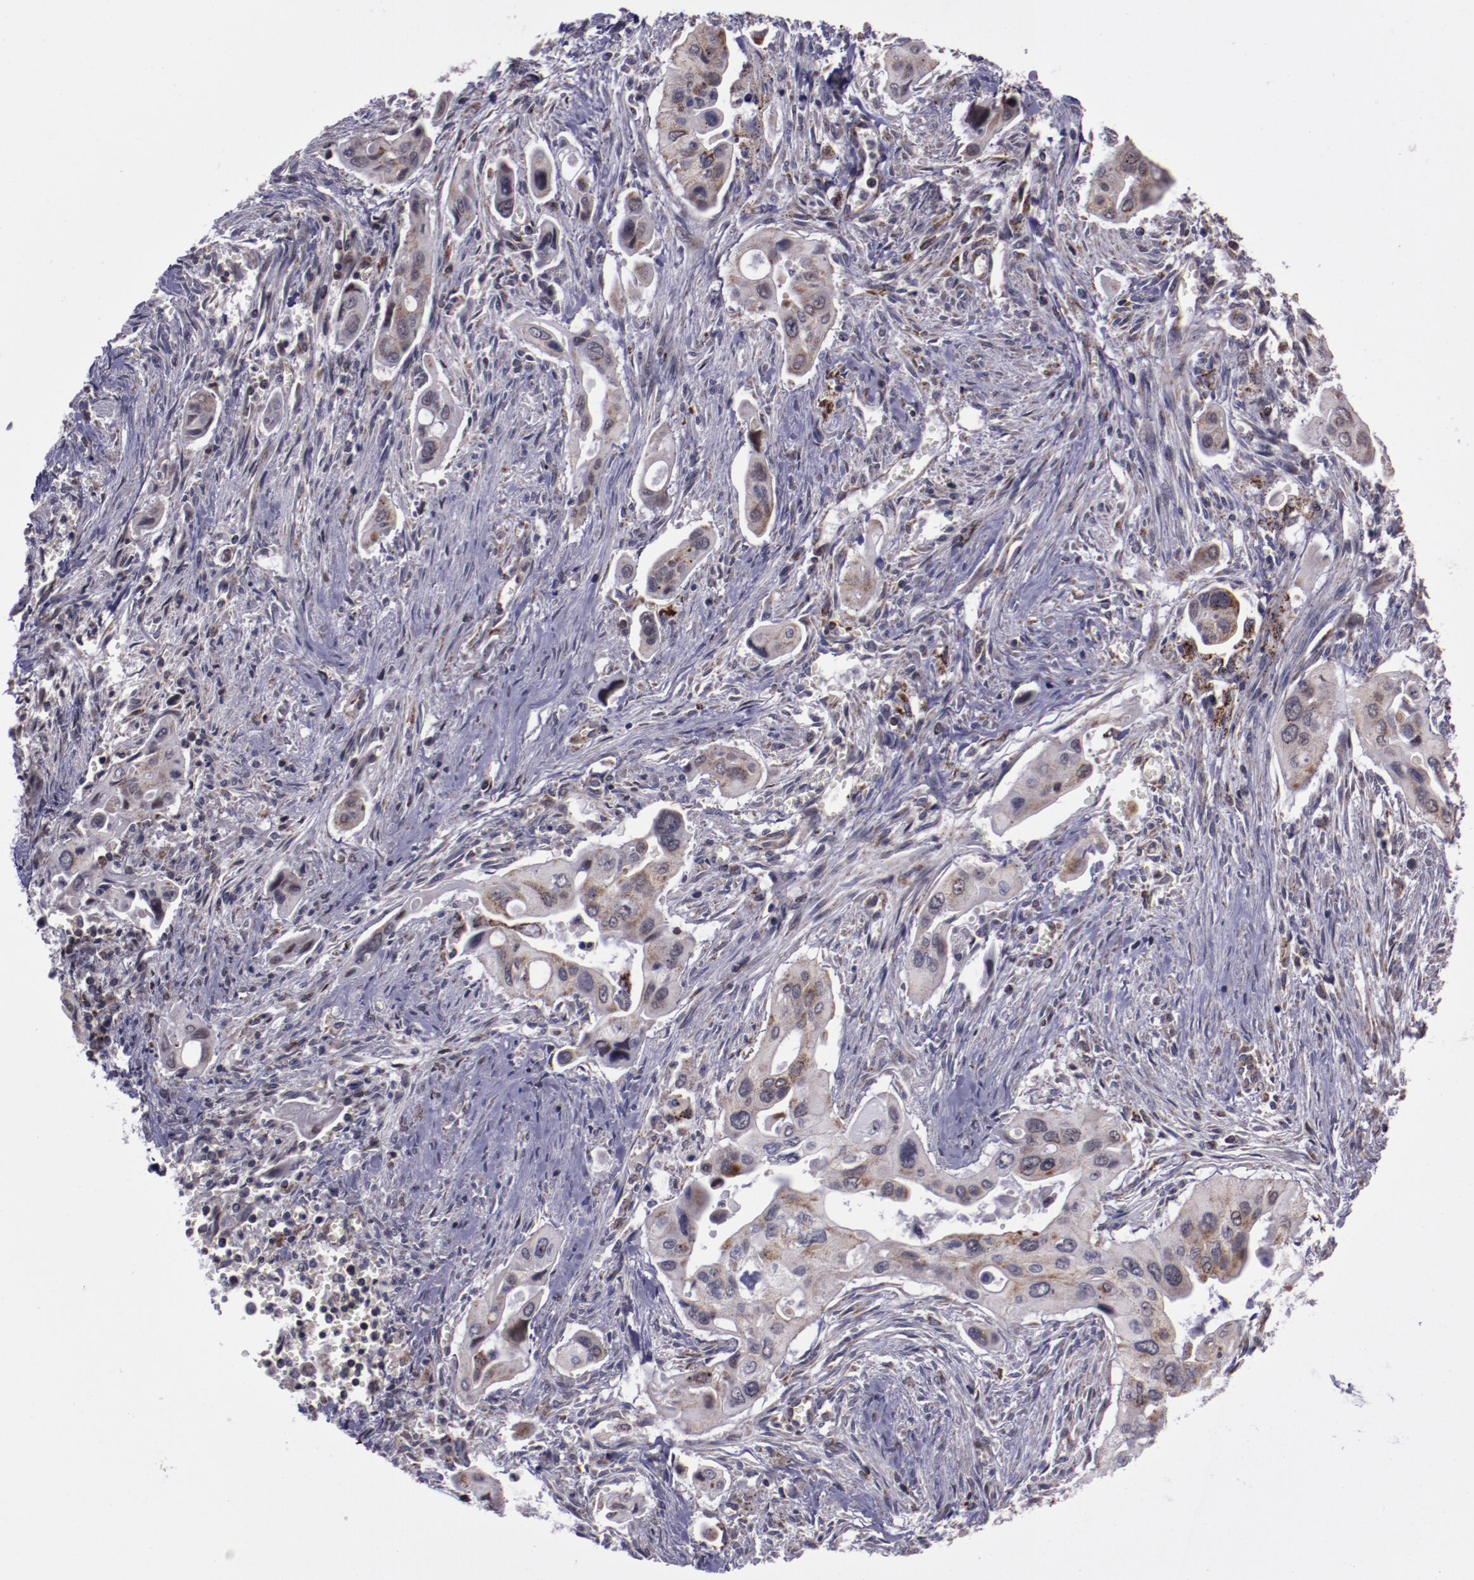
{"staining": {"intensity": "weak", "quantity": "25%-75%", "location": "cytoplasmic/membranous"}, "tissue": "pancreatic cancer", "cell_type": "Tumor cells", "image_type": "cancer", "snomed": [{"axis": "morphology", "description": "Adenocarcinoma, NOS"}, {"axis": "topography", "description": "Pancreas"}], "caption": "IHC (DAB) staining of human pancreatic cancer (adenocarcinoma) shows weak cytoplasmic/membranous protein staining in approximately 25%-75% of tumor cells. (DAB IHC, brown staining for protein, blue staining for nuclei).", "gene": "LONP1", "patient": {"sex": "male", "age": 77}}